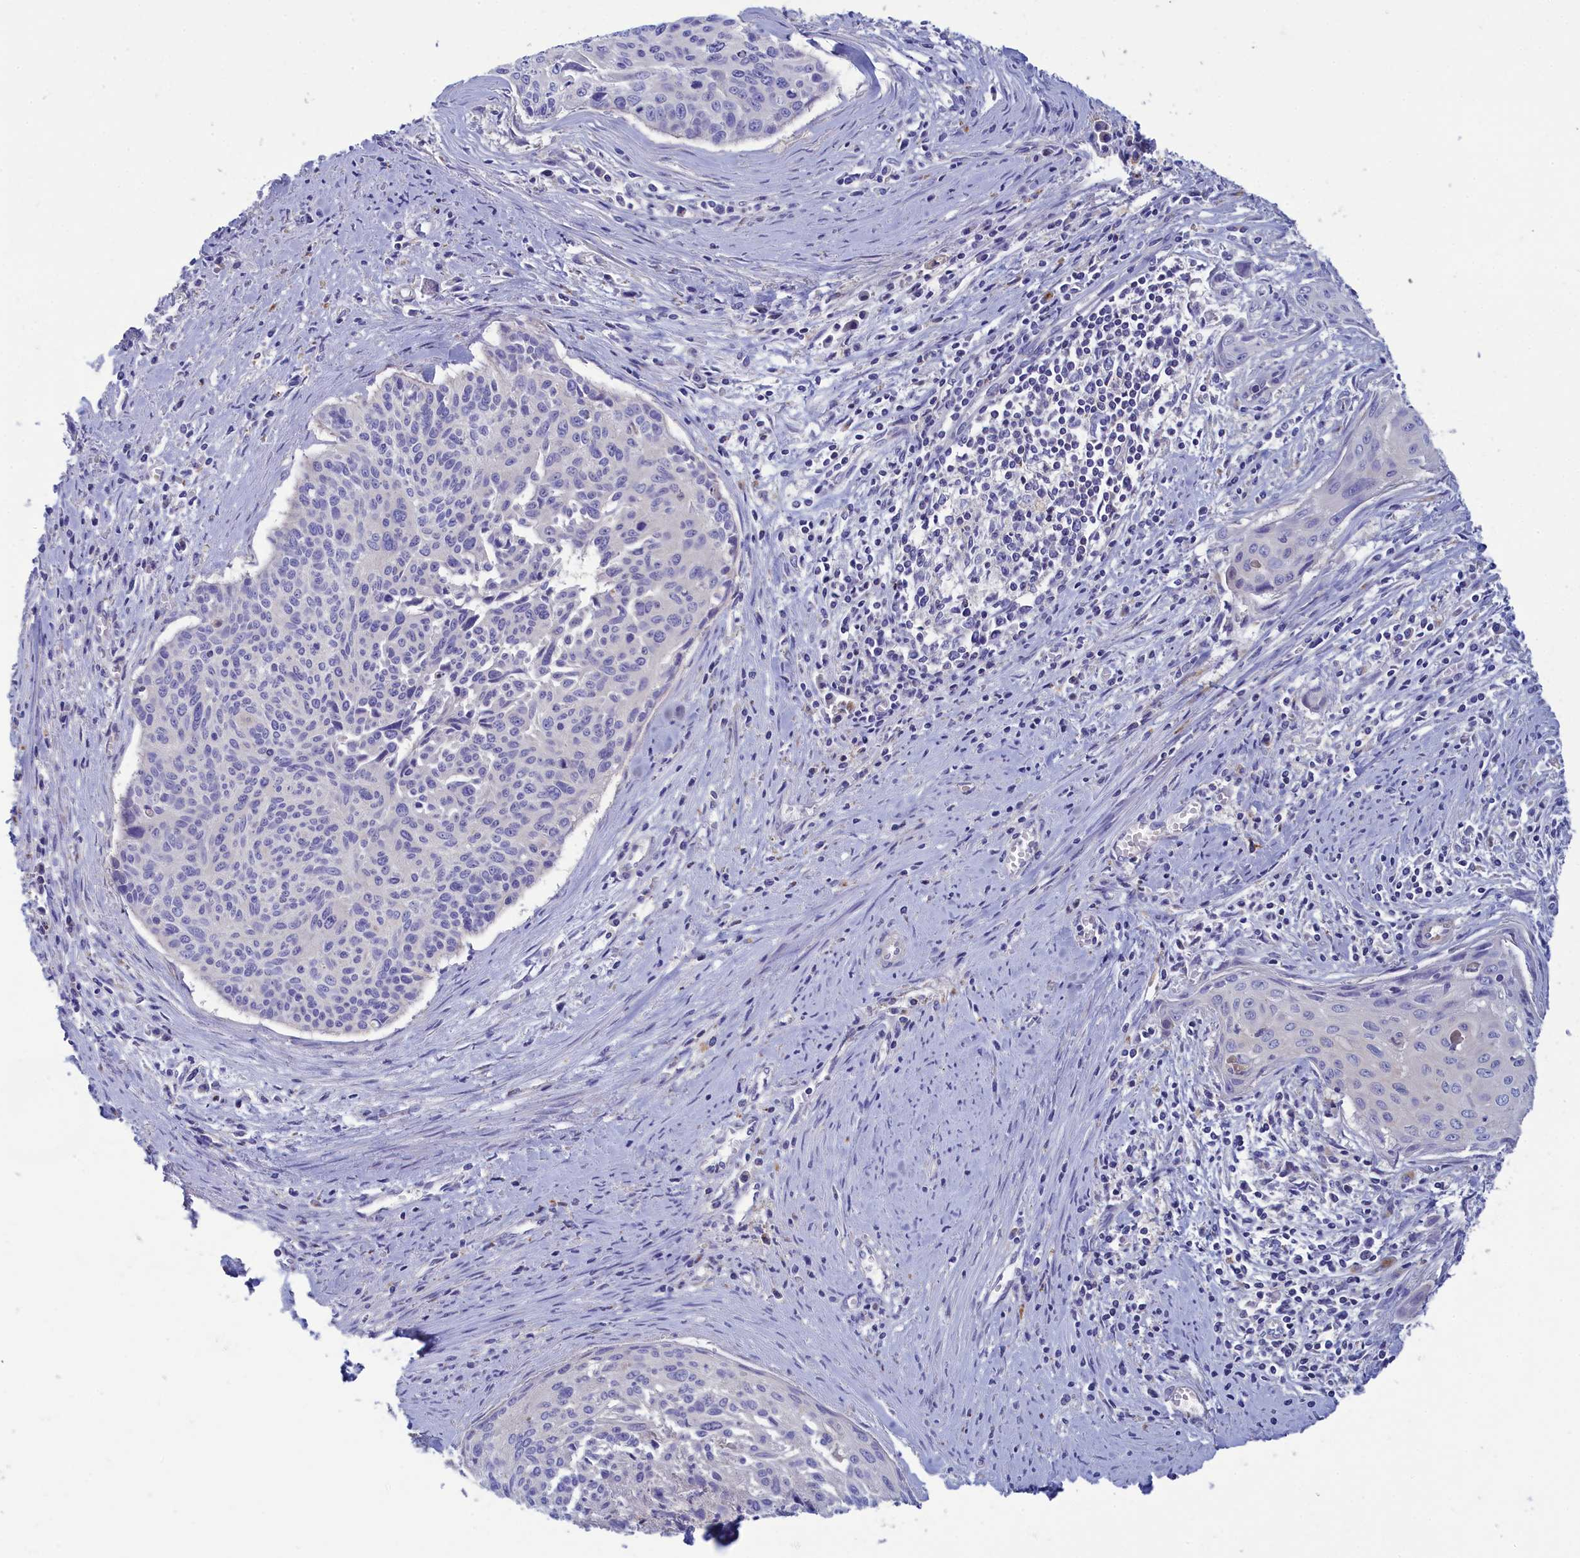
{"staining": {"intensity": "negative", "quantity": "none", "location": "none"}, "tissue": "cervical cancer", "cell_type": "Tumor cells", "image_type": "cancer", "snomed": [{"axis": "morphology", "description": "Squamous cell carcinoma, NOS"}, {"axis": "topography", "description": "Cervix"}], "caption": "Tumor cells are negative for brown protein staining in cervical squamous cell carcinoma.", "gene": "WDR6", "patient": {"sex": "female", "age": 55}}